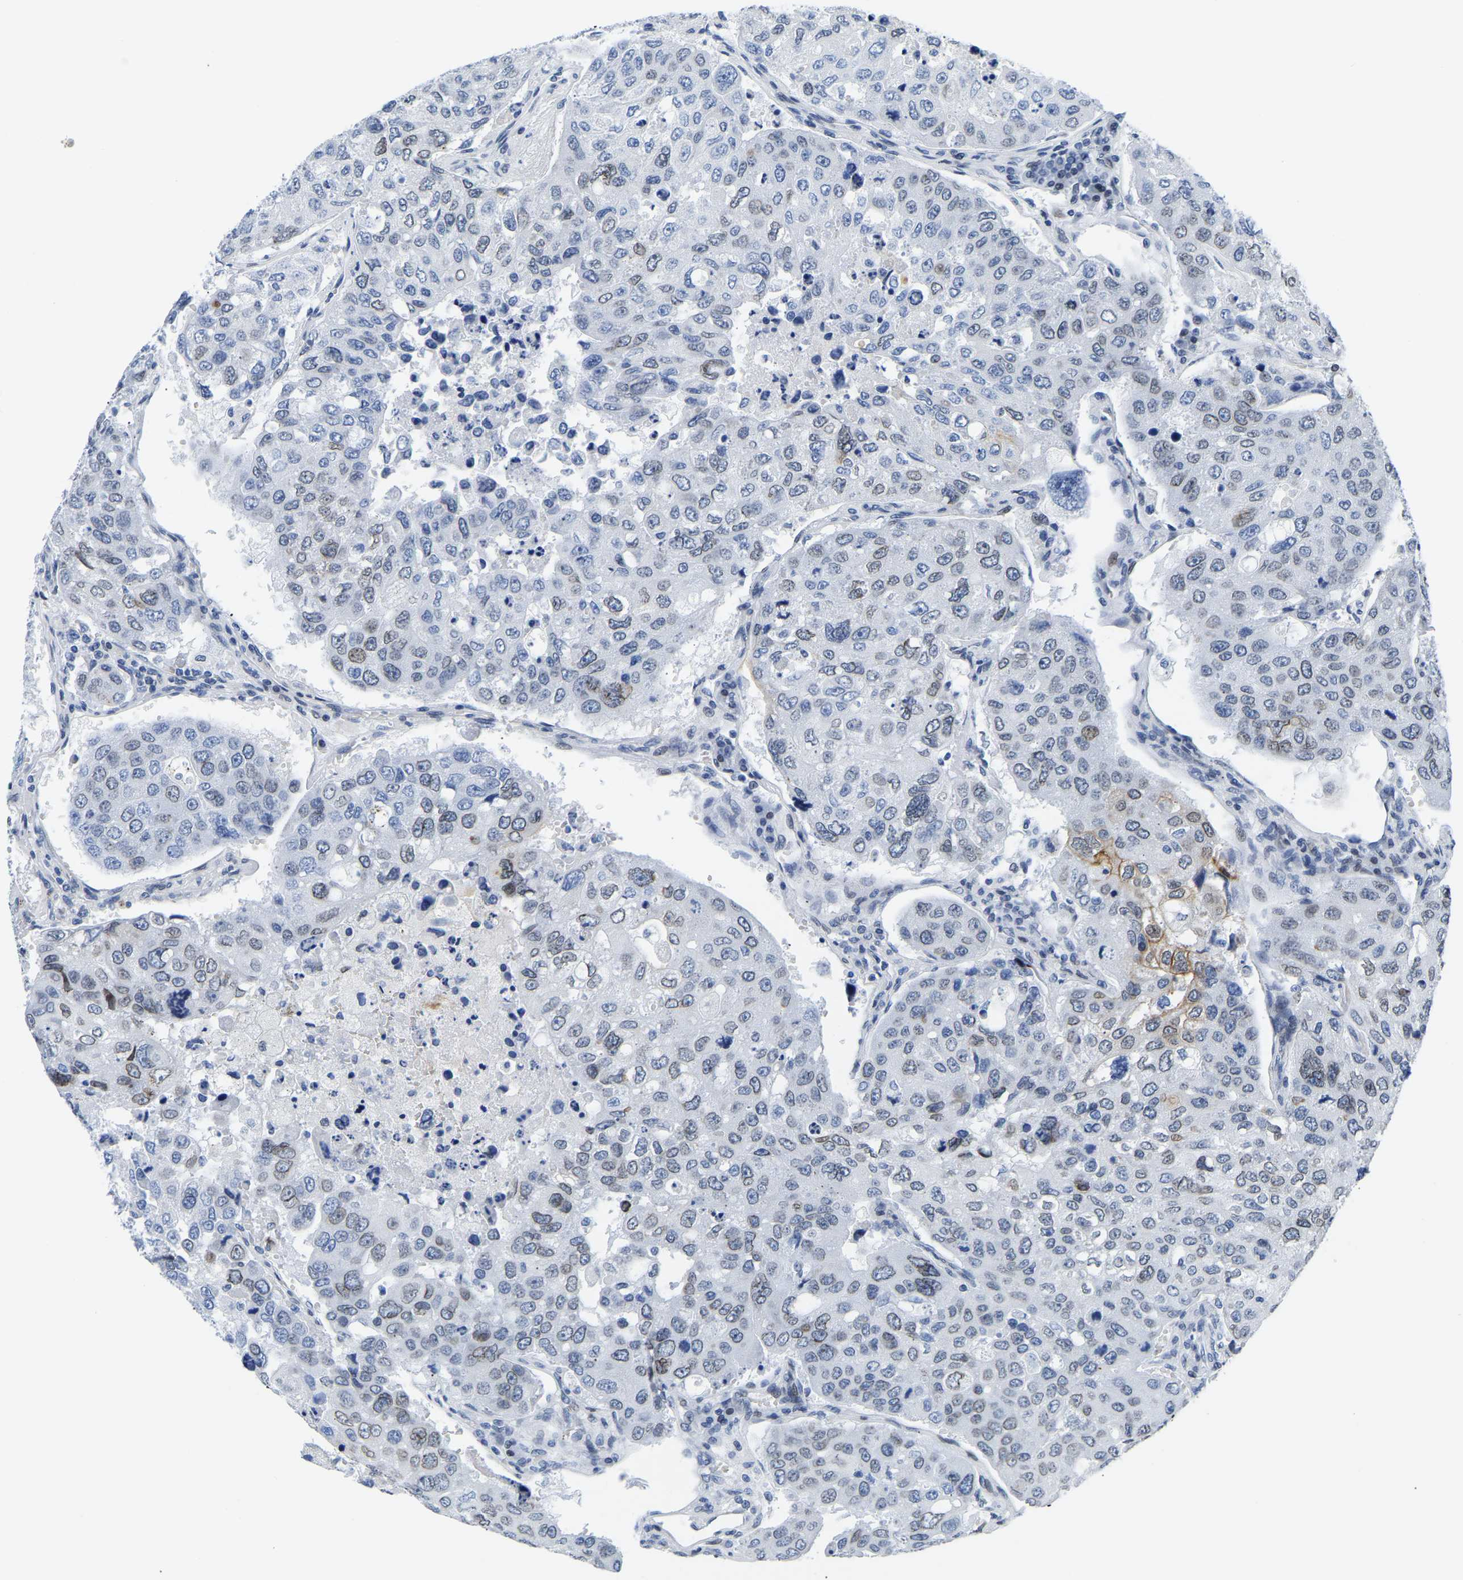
{"staining": {"intensity": "weak", "quantity": "<25%", "location": "cytoplasmic/membranous,nuclear"}, "tissue": "urothelial cancer", "cell_type": "Tumor cells", "image_type": "cancer", "snomed": [{"axis": "morphology", "description": "Urothelial carcinoma, High grade"}, {"axis": "topography", "description": "Lymph node"}, {"axis": "topography", "description": "Urinary bladder"}], "caption": "A photomicrograph of human urothelial cancer is negative for staining in tumor cells.", "gene": "UPK3A", "patient": {"sex": "male", "age": 51}}